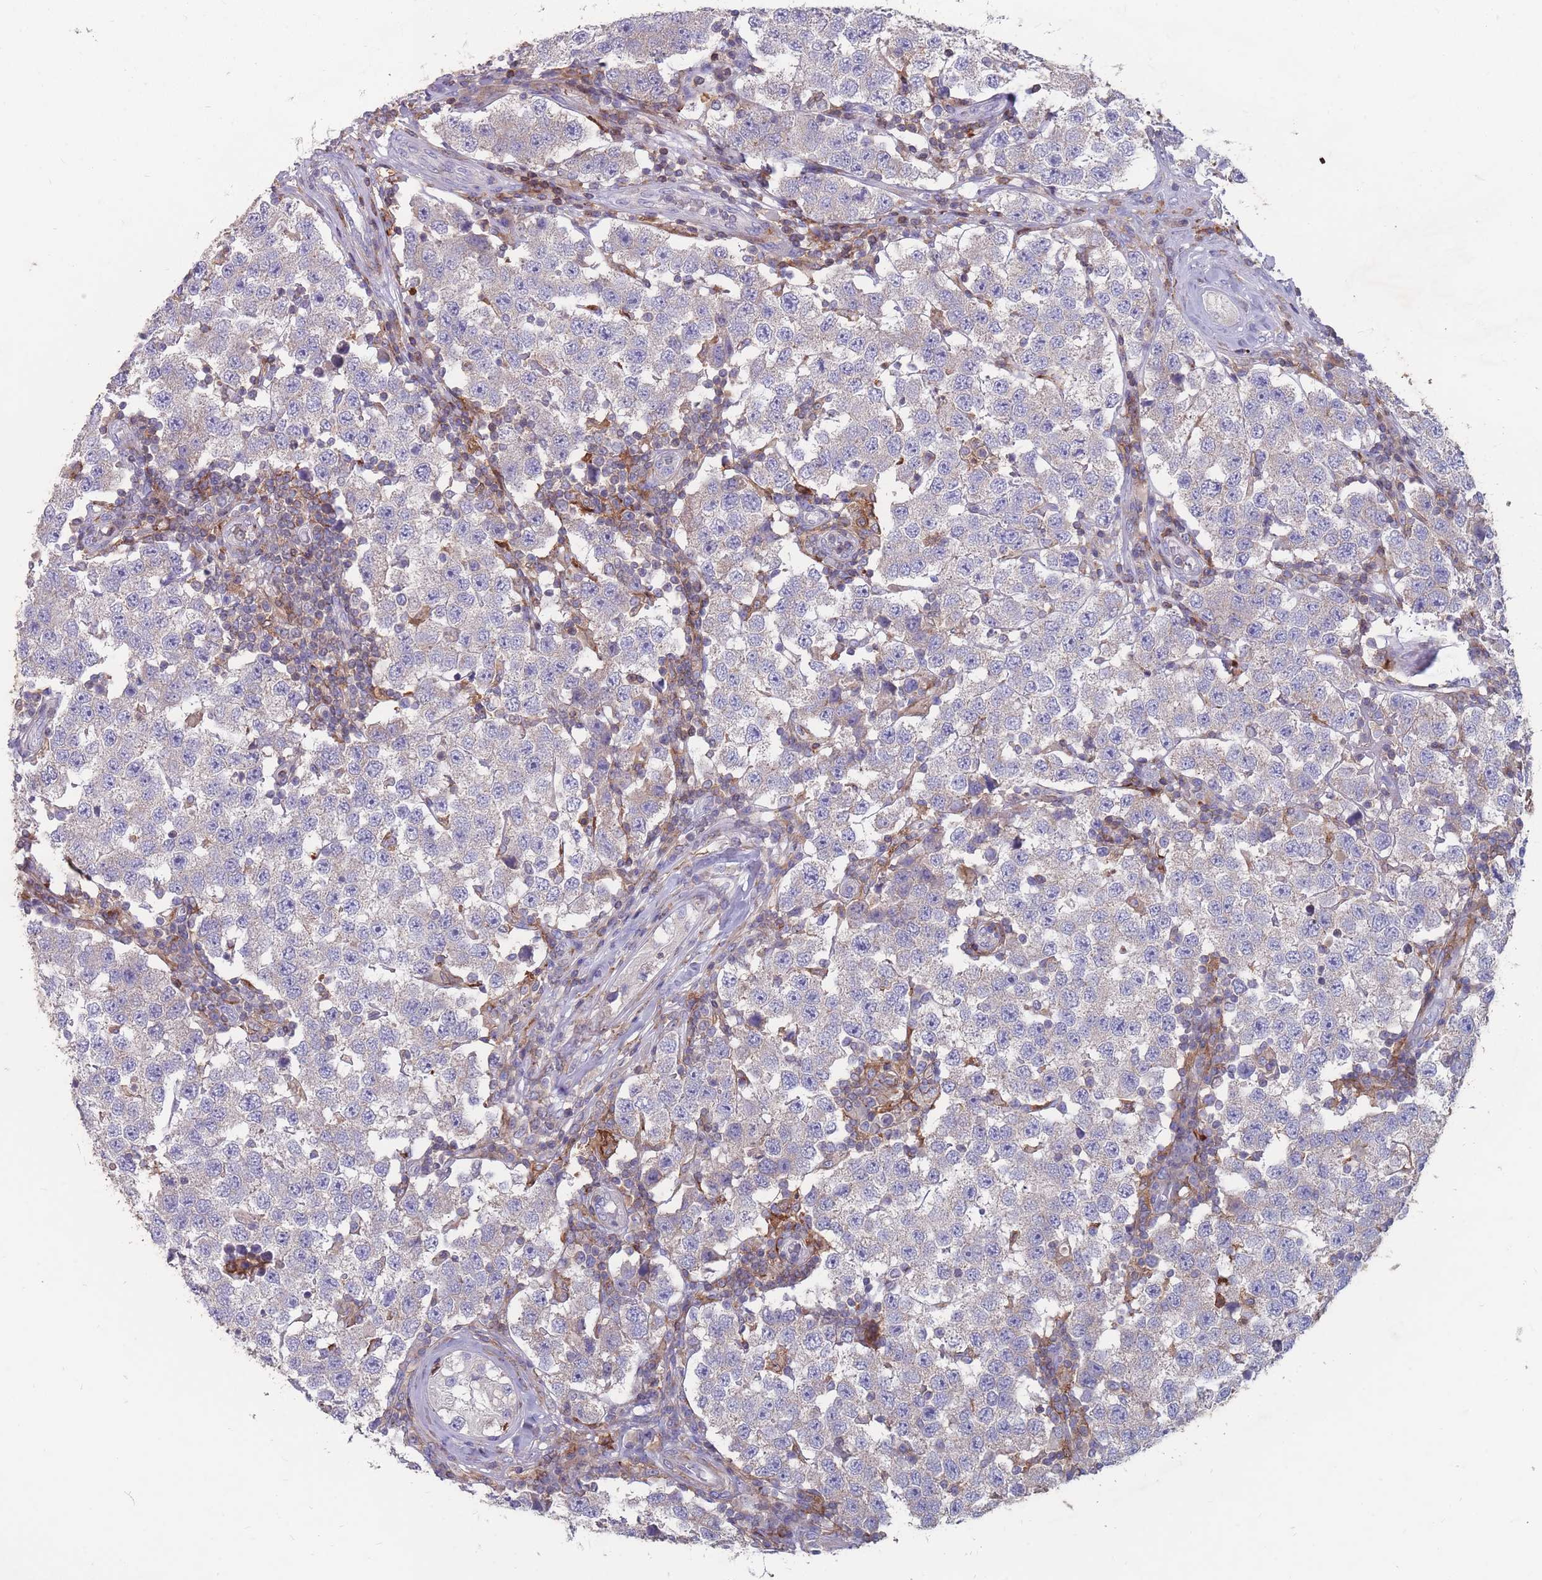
{"staining": {"intensity": "weak", "quantity": "<25%", "location": "cytoplasmic/membranous"}, "tissue": "testis cancer", "cell_type": "Tumor cells", "image_type": "cancer", "snomed": [{"axis": "morphology", "description": "Seminoma, NOS"}, {"axis": "topography", "description": "Testis"}], "caption": "High magnification brightfield microscopy of seminoma (testis) stained with DAB (3,3'-diaminobenzidine) (brown) and counterstained with hematoxylin (blue): tumor cells show no significant staining.", "gene": "CD33", "patient": {"sex": "male", "age": 34}}